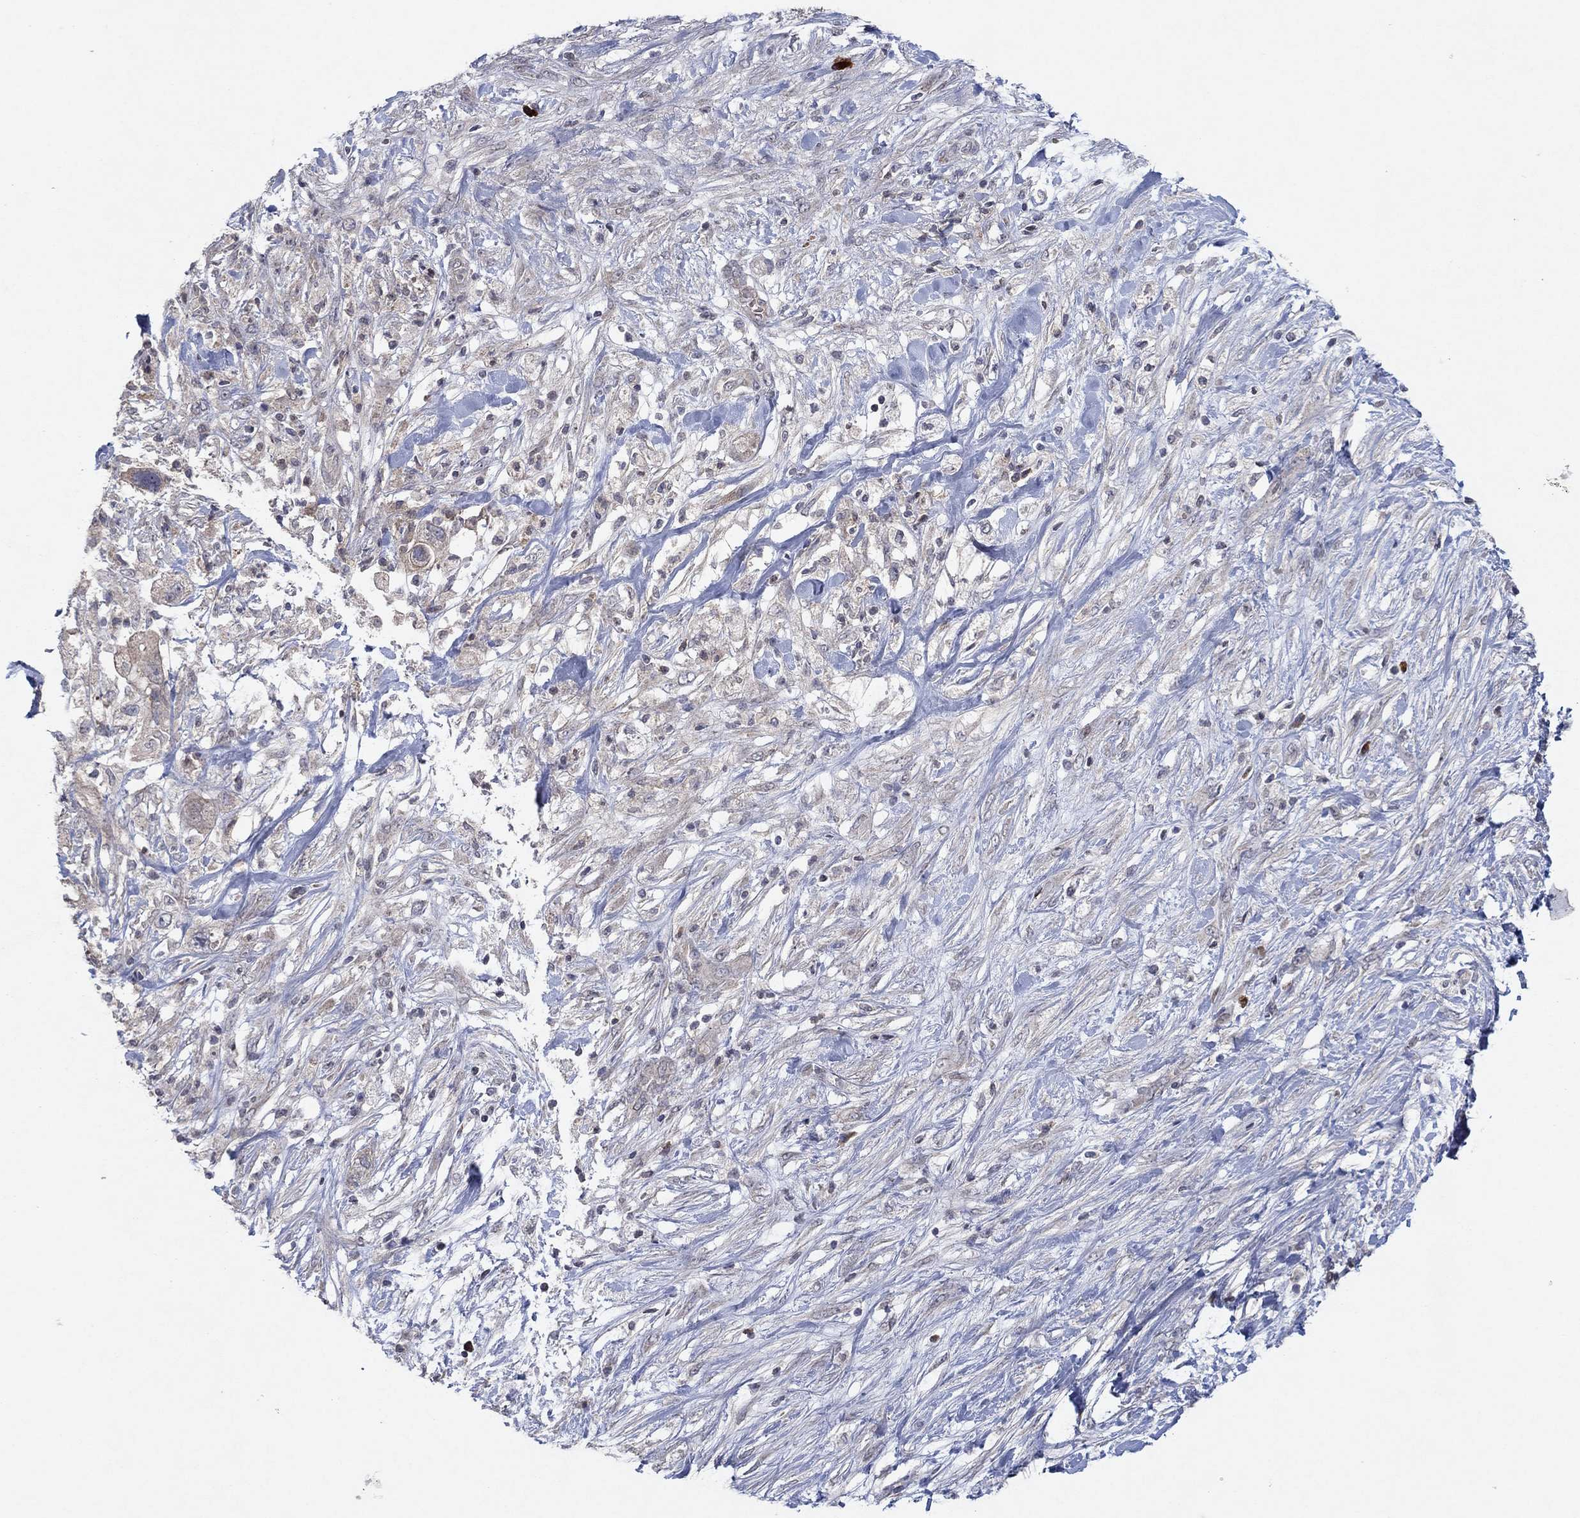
{"staining": {"intensity": "weak", "quantity": "25%-75%", "location": "cytoplasmic/membranous"}, "tissue": "pancreatic cancer", "cell_type": "Tumor cells", "image_type": "cancer", "snomed": [{"axis": "morphology", "description": "Adenocarcinoma, NOS"}, {"axis": "topography", "description": "Pancreas"}], "caption": "Protein expression analysis of human pancreatic cancer reveals weak cytoplasmic/membranous staining in about 25%-75% of tumor cells.", "gene": "IL4", "patient": {"sex": "female", "age": 72}}